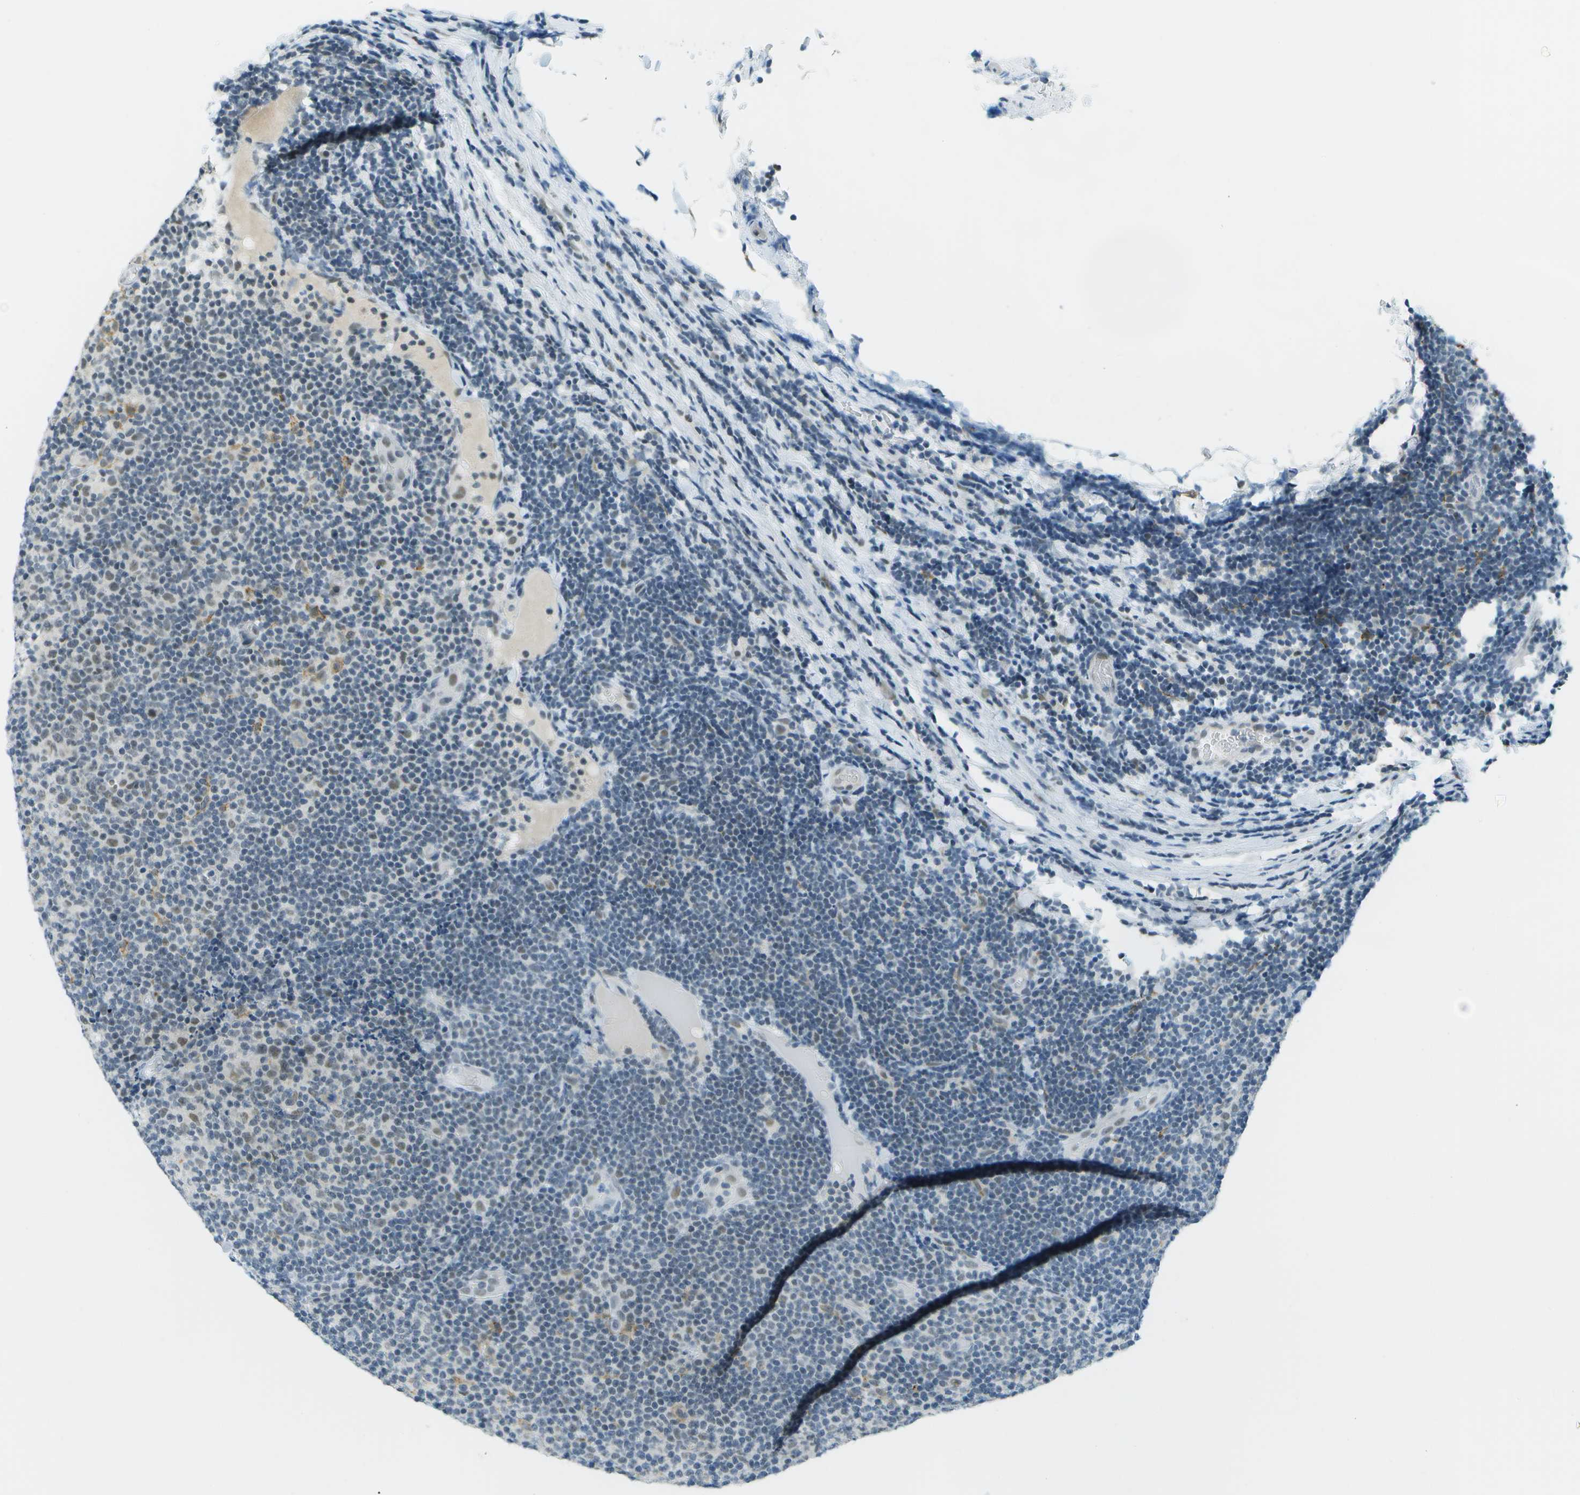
{"staining": {"intensity": "weak", "quantity": "<25%", "location": "nuclear"}, "tissue": "lymphoma", "cell_type": "Tumor cells", "image_type": "cancer", "snomed": [{"axis": "morphology", "description": "Malignant lymphoma, non-Hodgkin's type, Low grade"}, {"axis": "topography", "description": "Lymph node"}], "caption": "A micrograph of human low-grade malignant lymphoma, non-Hodgkin's type is negative for staining in tumor cells.", "gene": "NEK11", "patient": {"sex": "male", "age": 83}}